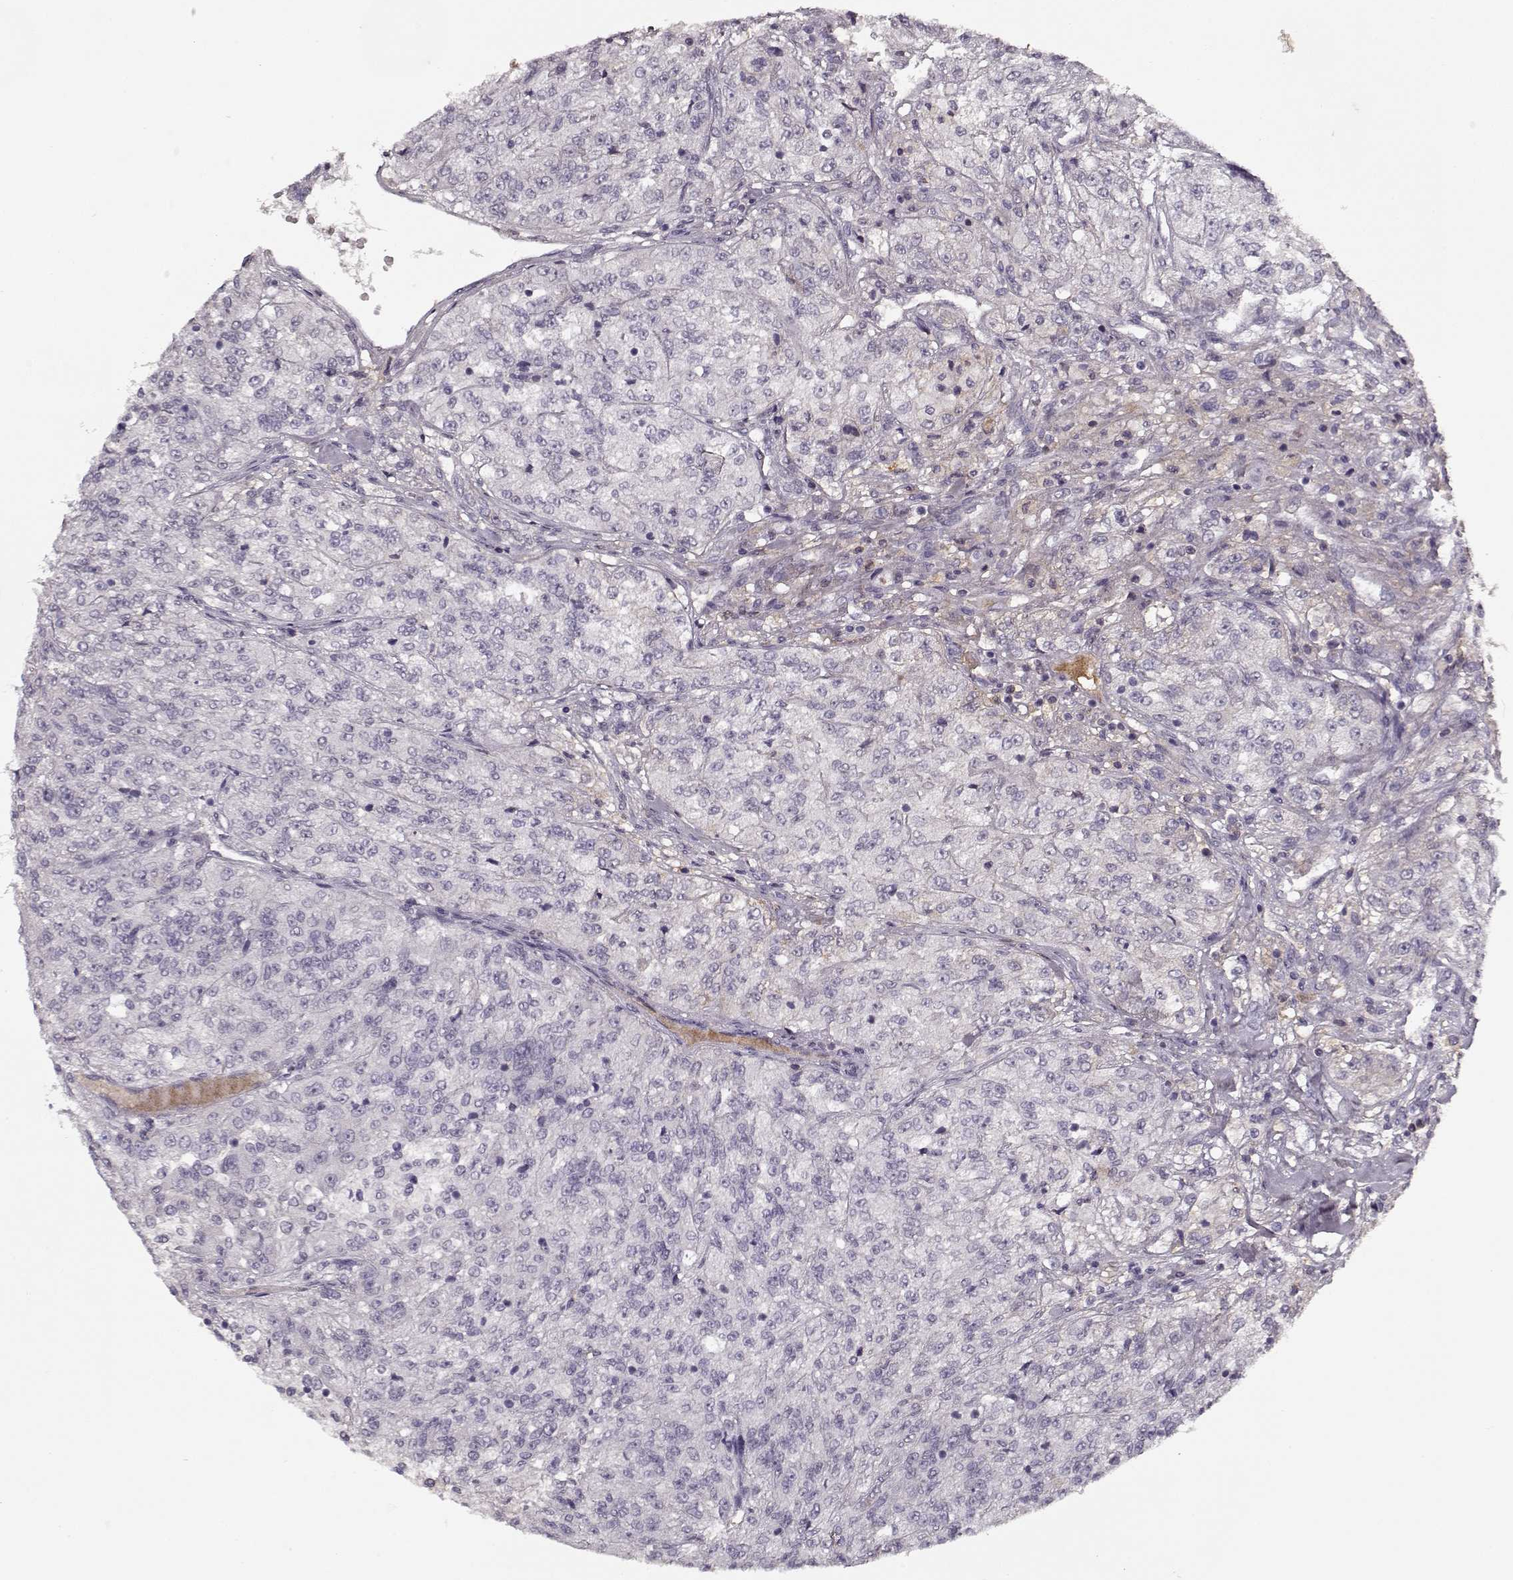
{"staining": {"intensity": "negative", "quantity": "none", "location": "none"}, "tissue": "renal cancer", "cell_type": "Tumor cells", "image_type": "cancer", "snomed": [{"axis": "morphology", "description": "Adenocarcinoma, NOS"}, {"axis": "topography", "description": "Kidney"}], "caption": "The immunohistochemistry image has no significant staining in tumor cells of renal cancer (adenocarcinoma) tissue.", "gene": "LUM", "patient": {"sex": "female", "age": 63}}